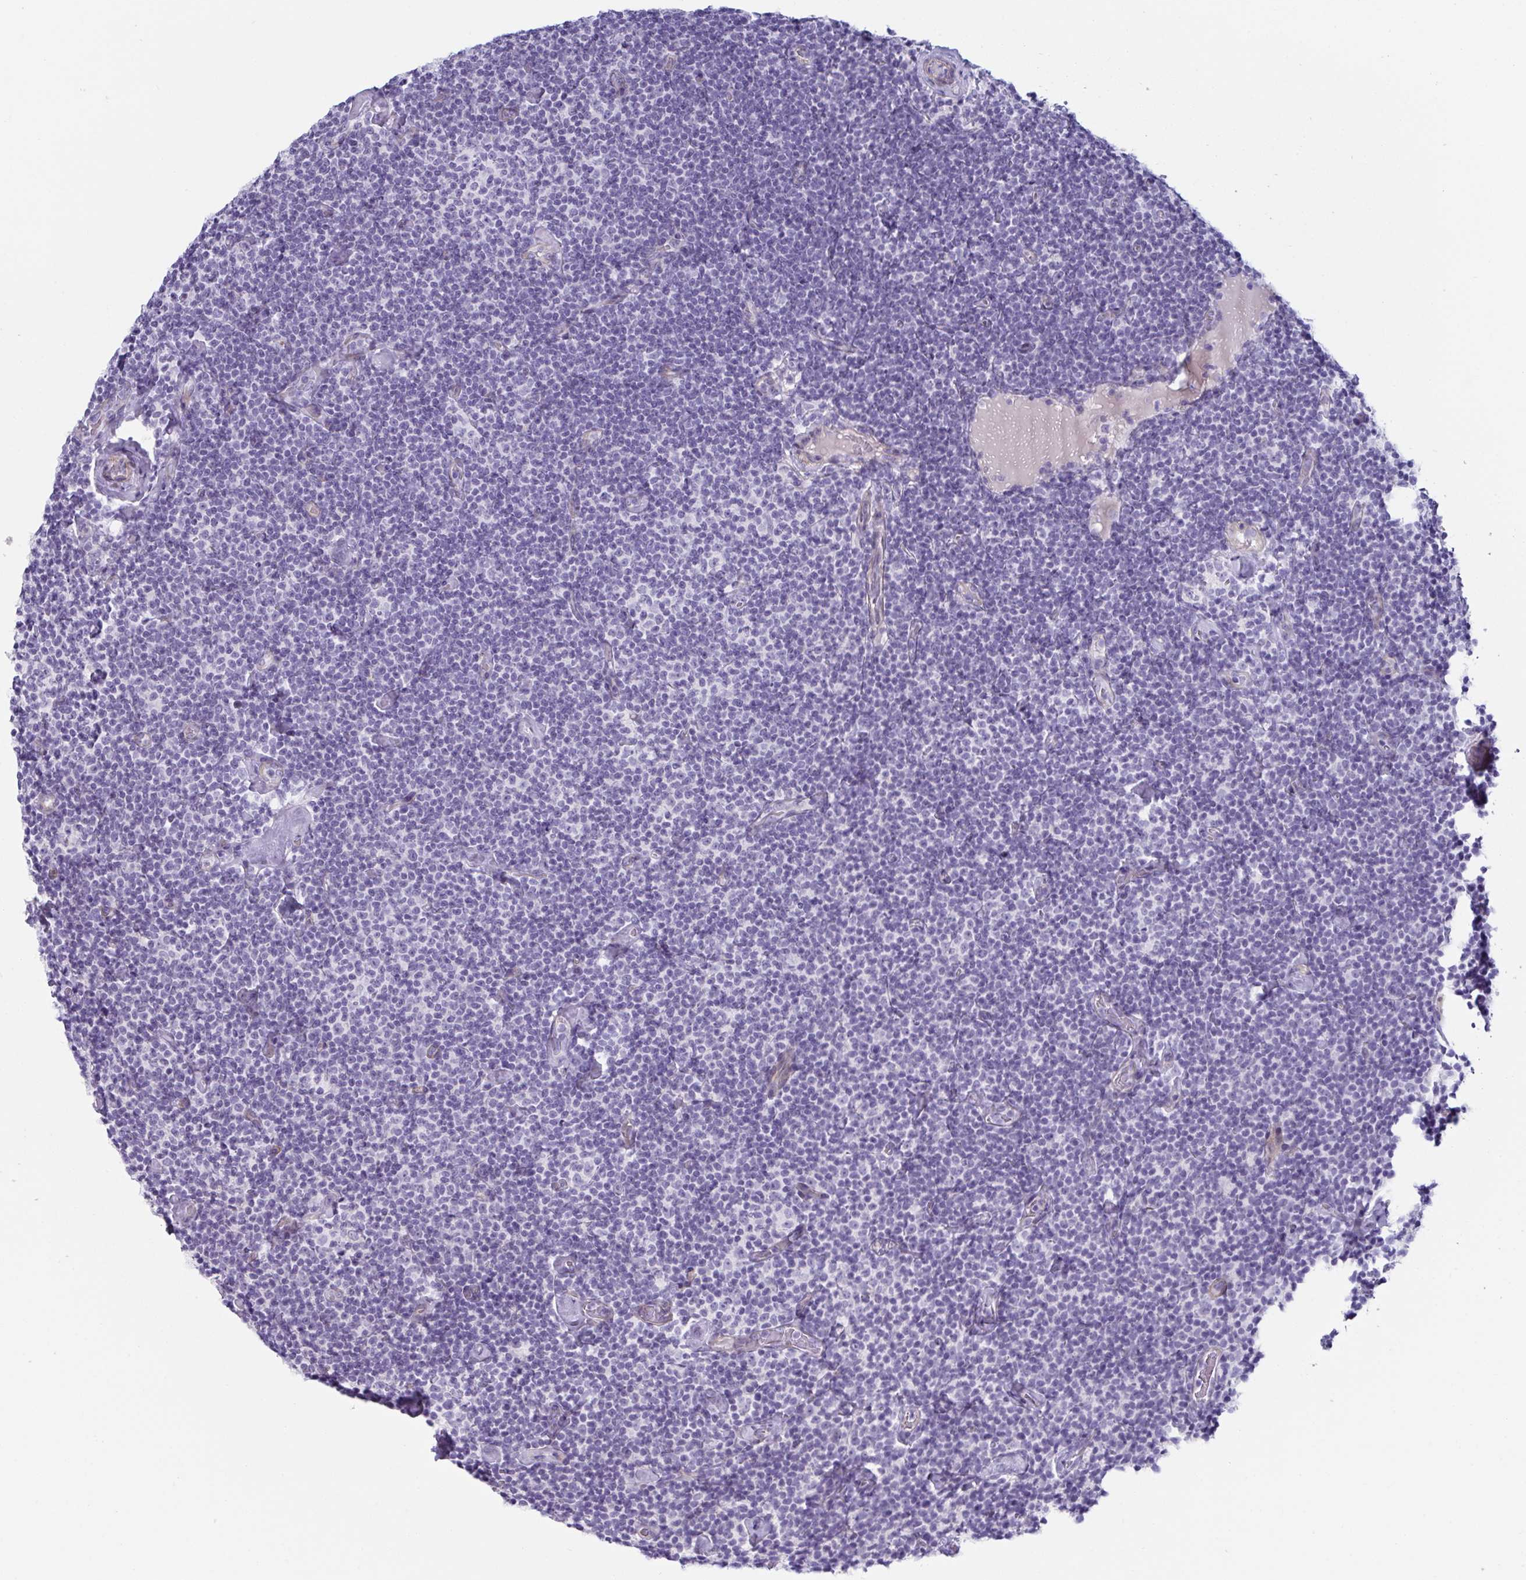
{"staining": {"intensity": "negative", "quantity": "none", "location": "none"}, "tissue": "lymphoma", "cell_type": "Tumor cells", "image_type": "cancer", "snomed": [{"axis": "morphology", "description": "Malignant lymphoma, non-Hodgkin's type, Low grade"}, {"axis": "topography", "description": "Lymph node"}], "caption": "Protein analysis of low-grade malignant lymphoma, non-Hodgkin's type exhibits no significant staining in tumor cells.", "gene": "OR5P3", "patient": {"sex": "male", "age": 81}}